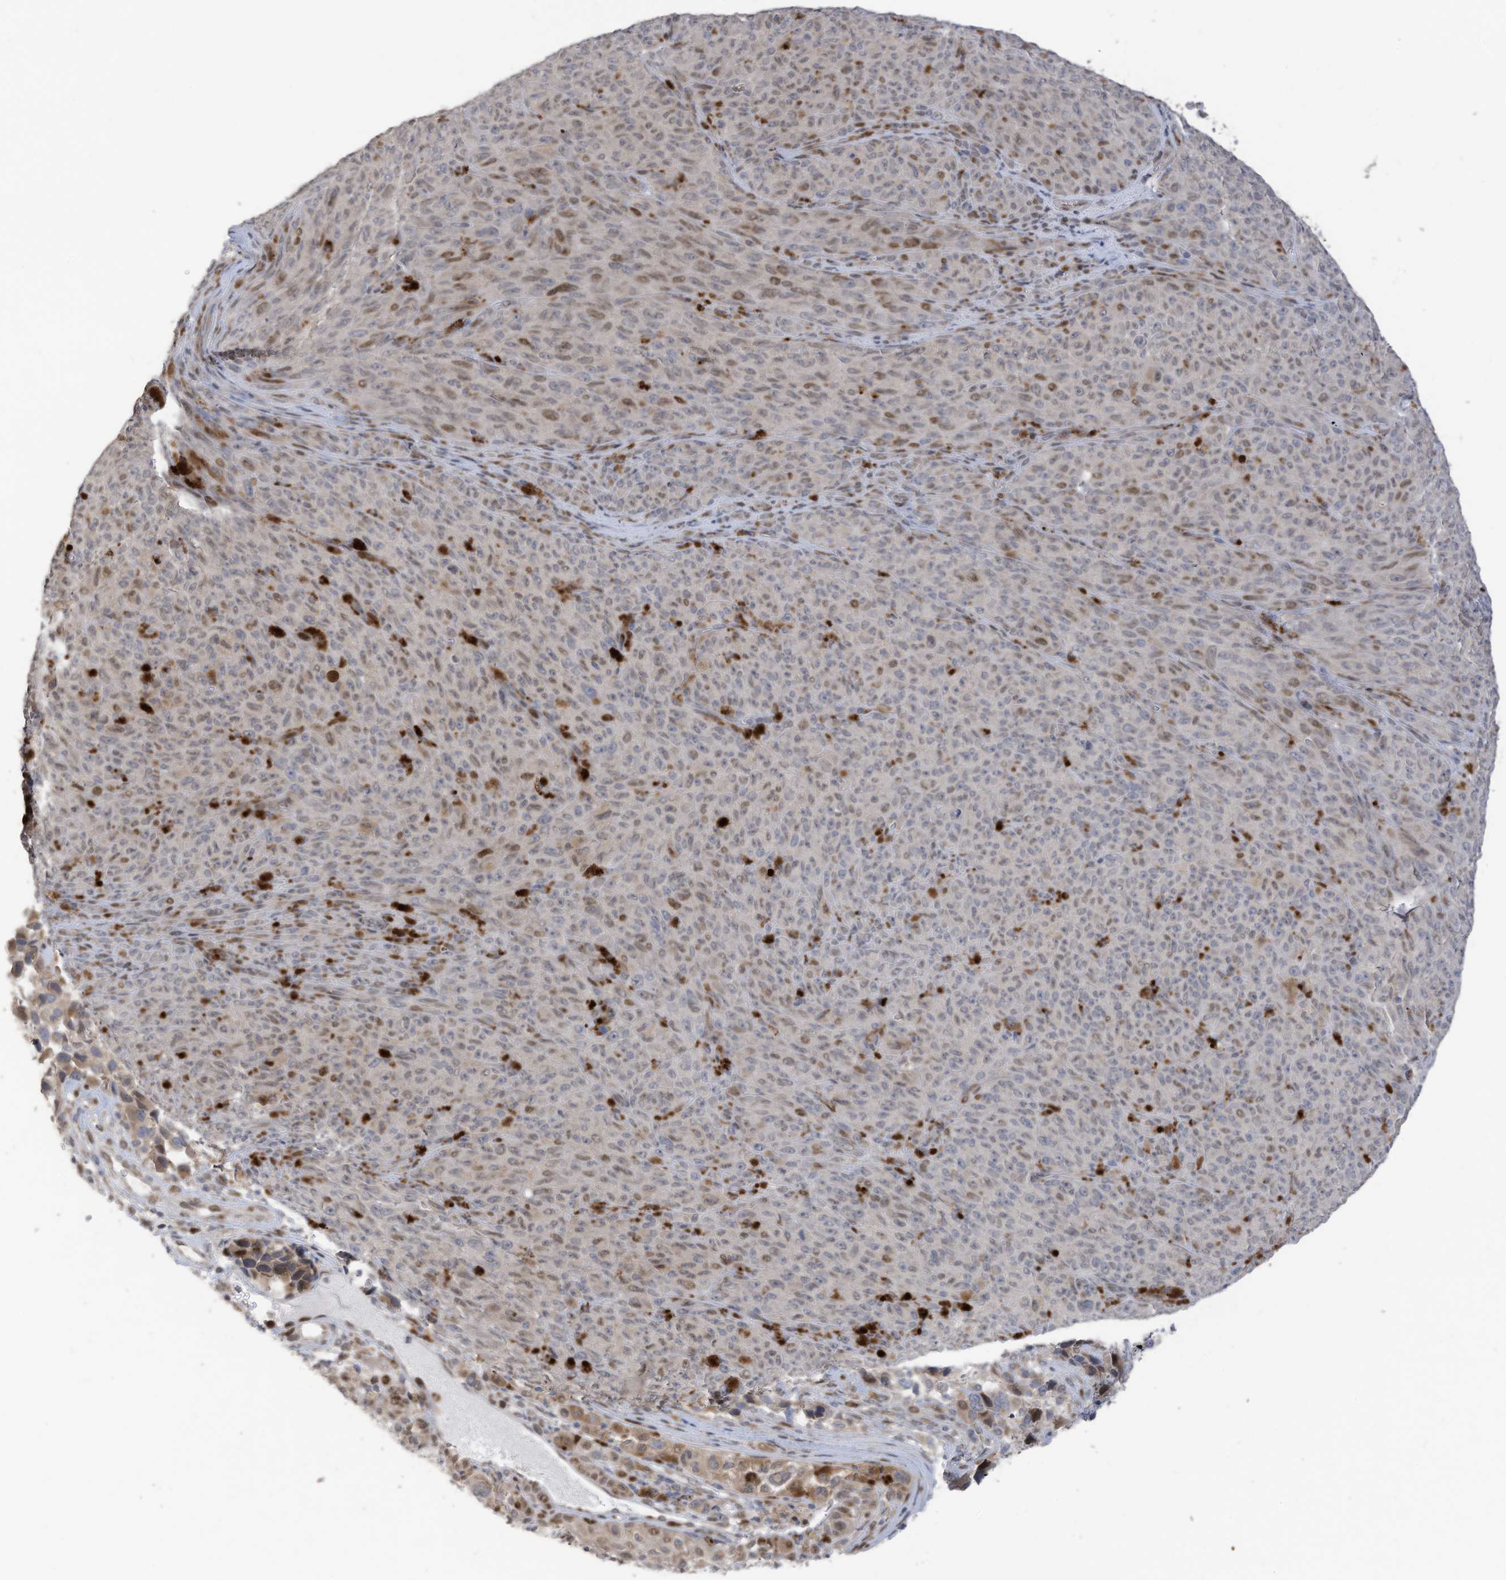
{"staining": {"intensity": "weak", "quantity": "<25%", "location": "nuclear"}, "tissue": "melanoma", "cell_type": "Tumor cells", "image_type": "cancer", "snomed": [{"axis": "morphology", "description": "Malignant melanoma, NOS"}, {"axis": "topography", "description": "Skin"}], "caption": "Tumor cells show no significant expression in malignant melanoma.", "gene": "RABL3", "patient": {"sex": "female", "age": 82}}